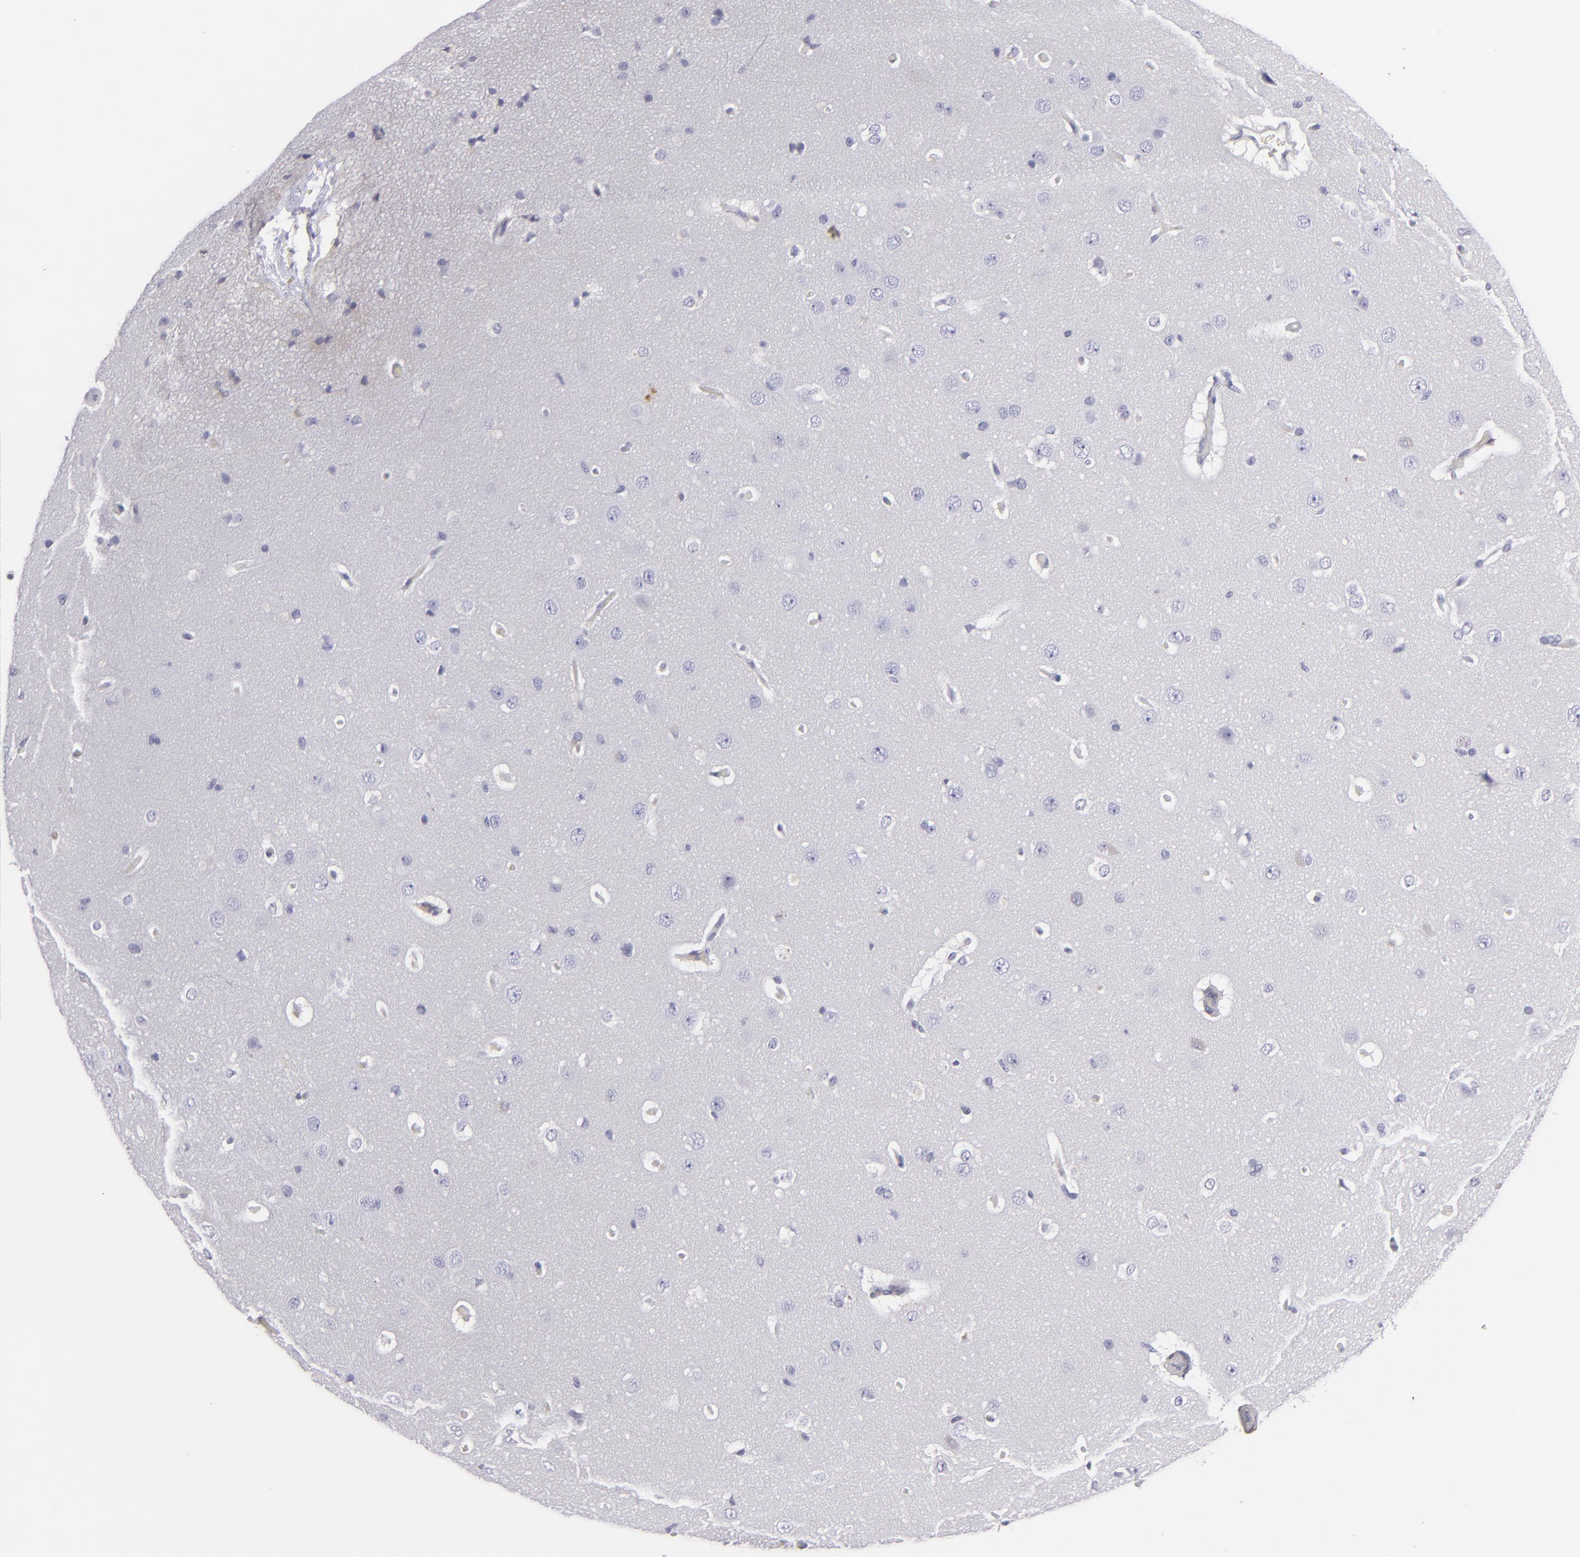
{"staining": {"intensity": "negative", "quantity": "none", "location": "none"}, "tissue": "cerebral cortex", "cell_type": "Endothelial cells", "image_type": "normal", "snomed": [{"axis": "morphology", "description": "Normal tissue, NOS"}, {"axis": "topography", "description": "Cerebral cortex"}], "caption": "DAB immunohistochemical staining of normal human cerebral cortex reveals no significant staining in endothelial cells. Nuclei are stained in blue.", "gene": "S100A2", "patient": {"sex": "female", "age": 45}}